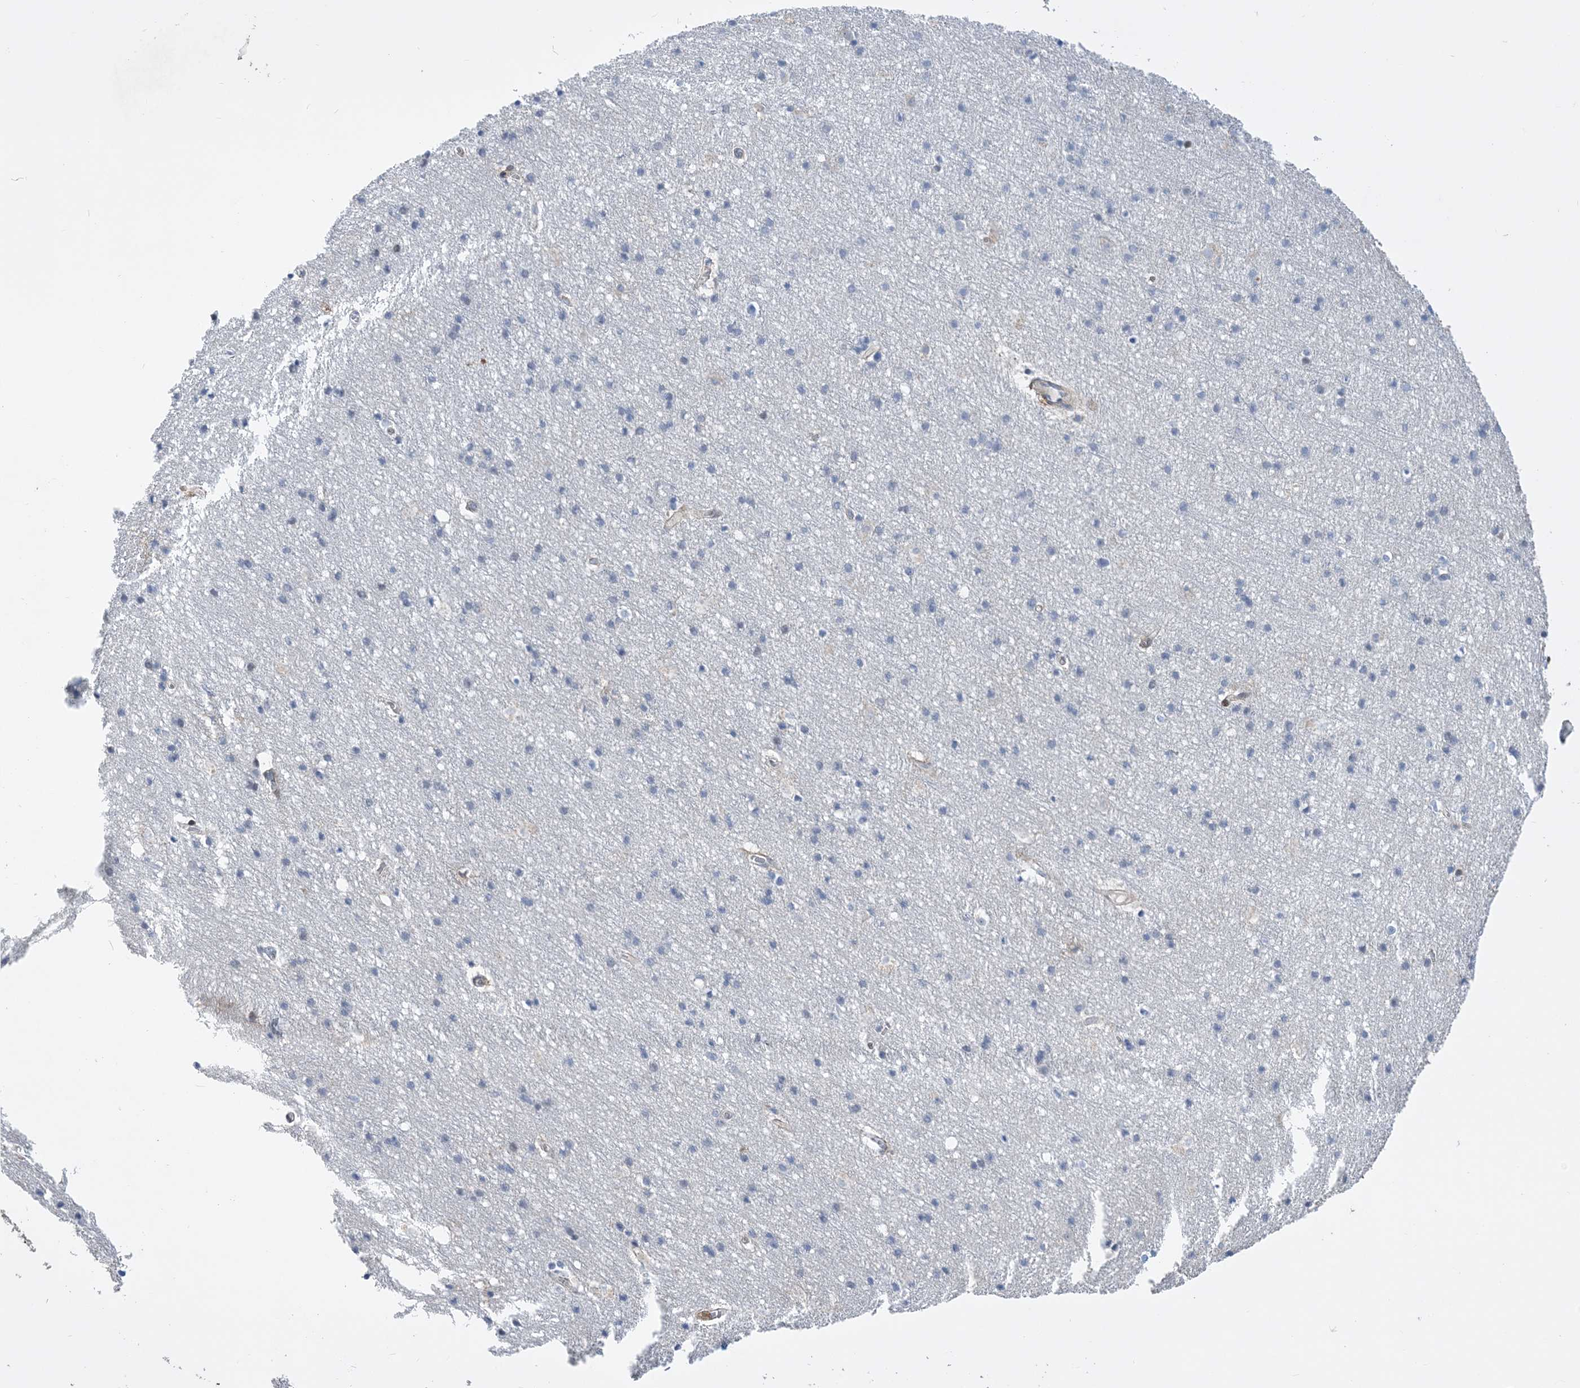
{"staining": {"intensity": "negative", "quantity": "none", "location": "none"}, "tissue": "cerebral cortex", "cell_type": "Endothelial cells", "image_type": "normal", "snomed": [{"axis": "morphology", "description": "Normal tissue, NOS"}, {"axis": "topography", "description": "Cerebral cortex"}], "caption": "Immunohistochemistry of normal cerebral cortex demonstrates no positivity in endothelial cells. (Brightfield microscopy of DAB immunohistochemistry at high magnification).", "gene": "RNPEPL1", "patient": {"sex": "male", "age": 54}}